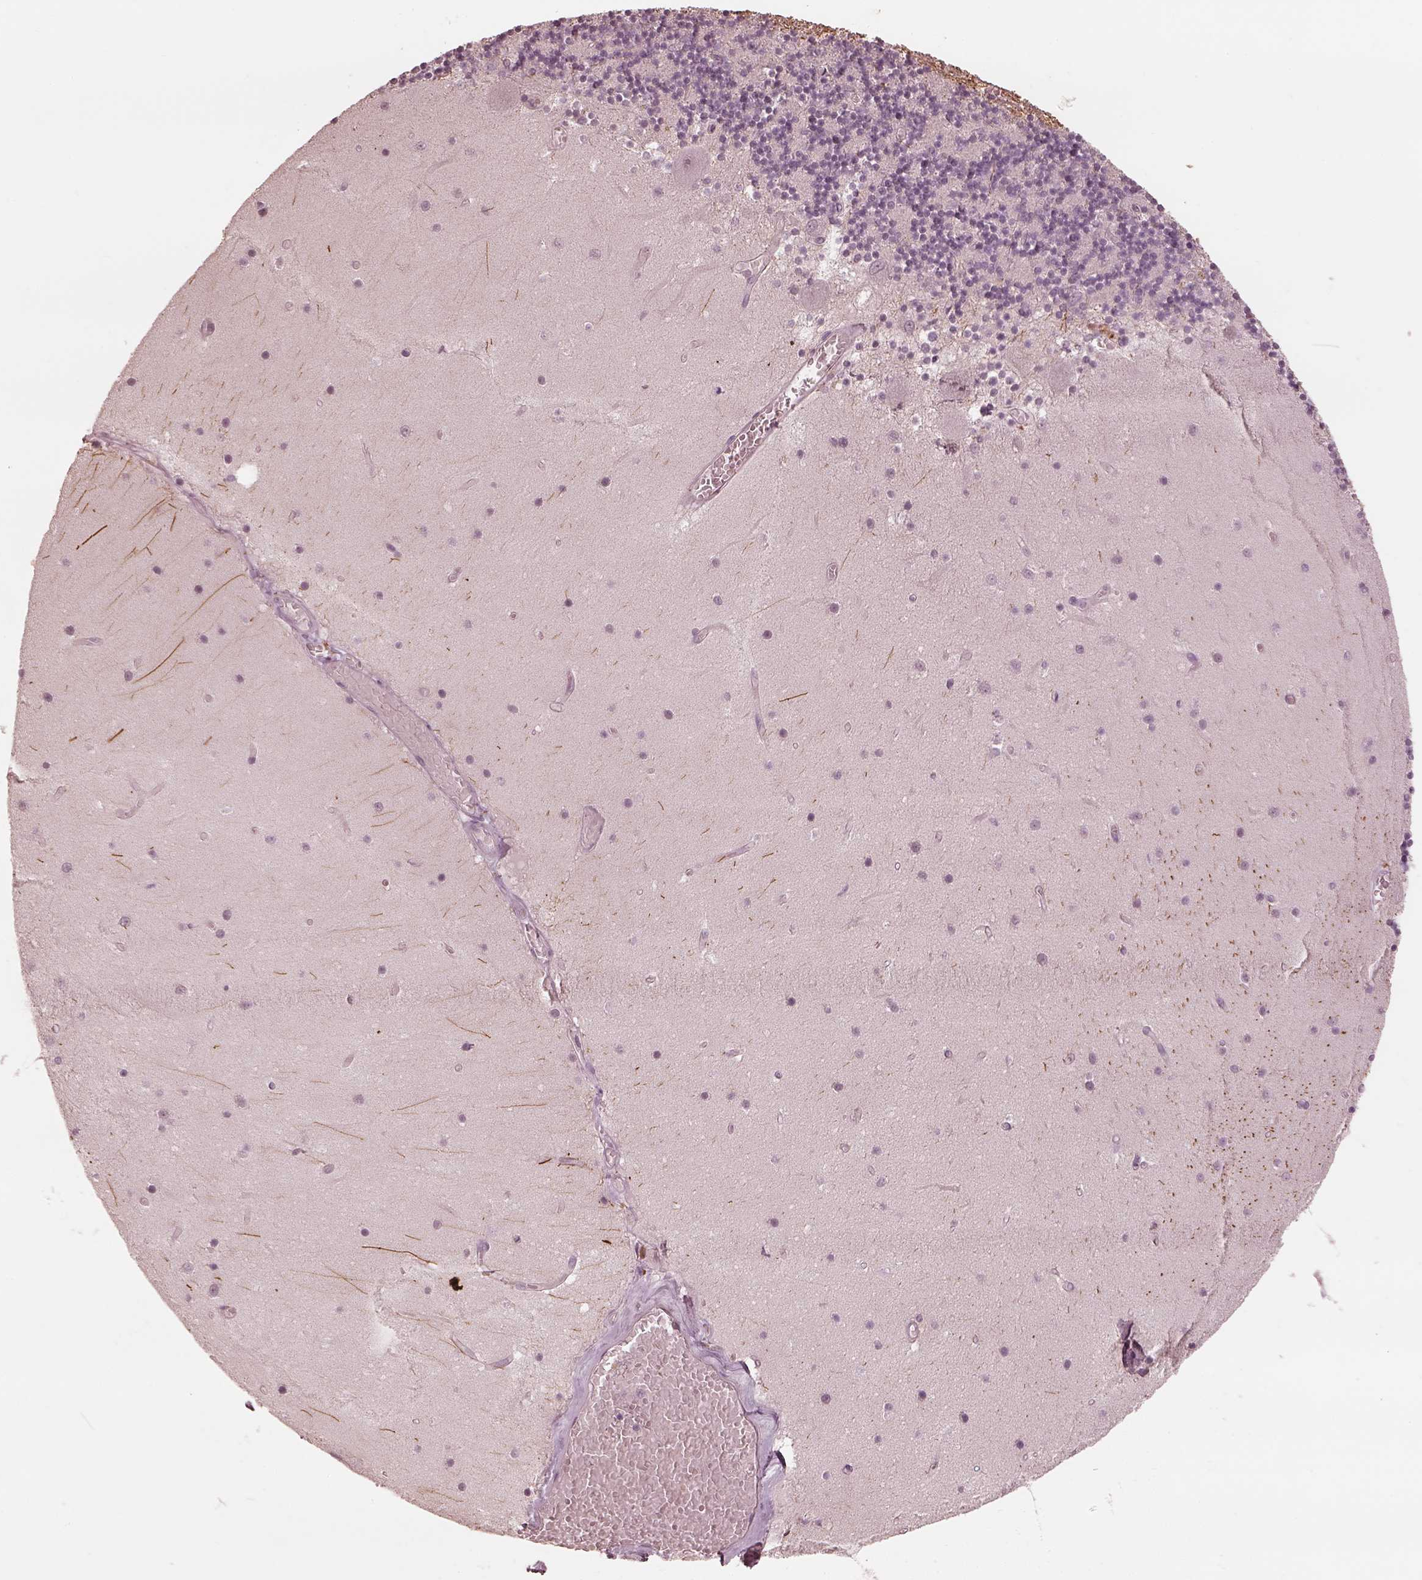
{"staining": {"intensity": "negative", "quantity": "none", "location": "none"}, "tissue": "cerebellum", "cell_type": "Cells in granular layer", "image_type": "normal", "snomed": [{"axis": "morphology", "description": "Normal tissue, NOS"}, {"axis": "topography", "description": "Cerebellum"}], "caption": "Immunohistochemical staining of benign cerebellum reveals no significant positivity in cells in granular layer.", "gene": "ADRB3", "patient": {"sex": "female", "age": 28}}